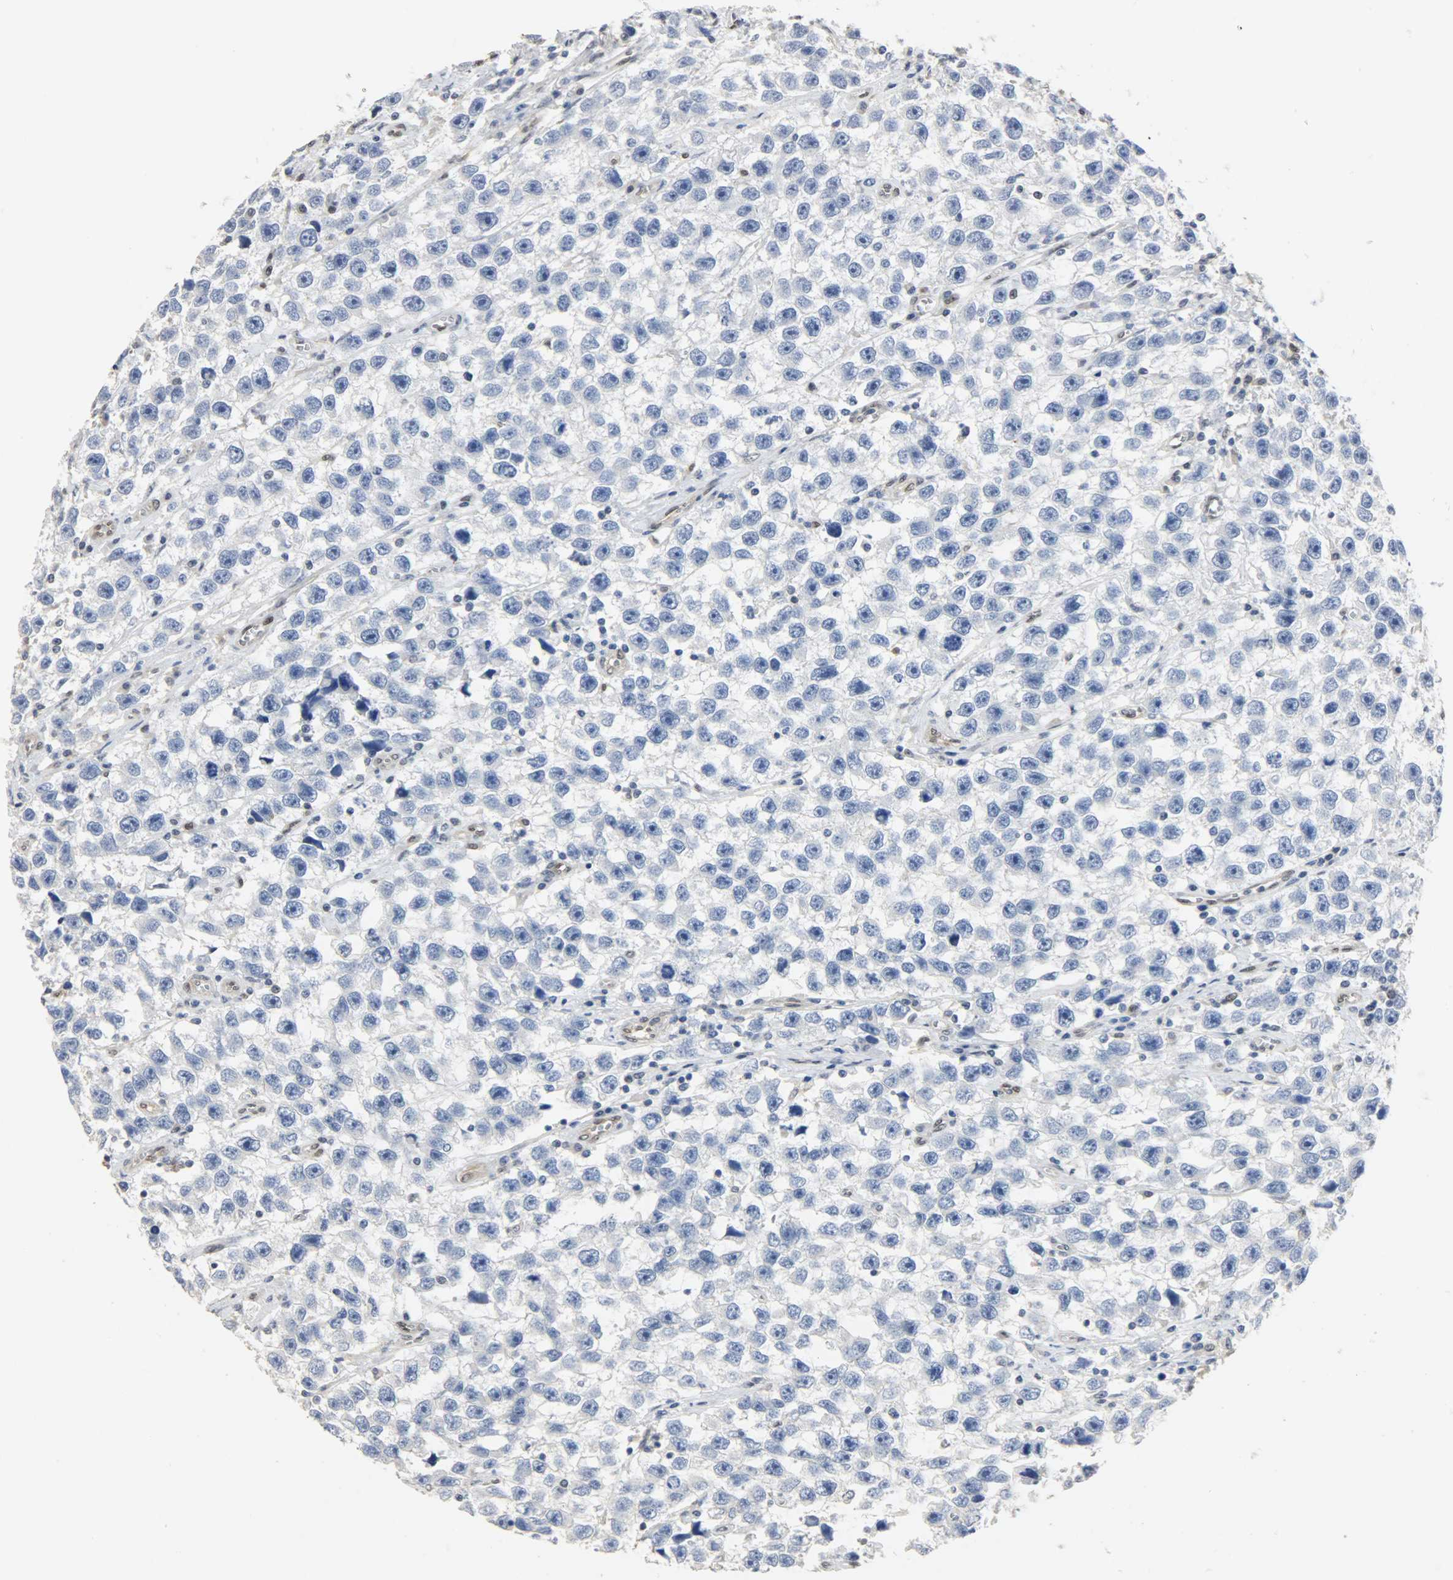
{"staining": {"intensity": "negative", "quantity": "none", "location": "none"}, "tissue": "testis cancer", "cell_type": "Tumor cells", "image_type": "cancer", "snomed": [{"axis": "morphology", "description": "Seminoma, NOS"}, {"axis": "topography", "description": "Testis"}], "caption": "The histopathology image demonstrates no staining of tumor cells in testis cancer.", "gene": "NPEPL1", "patient": {"sex": "male", "age": 33}}